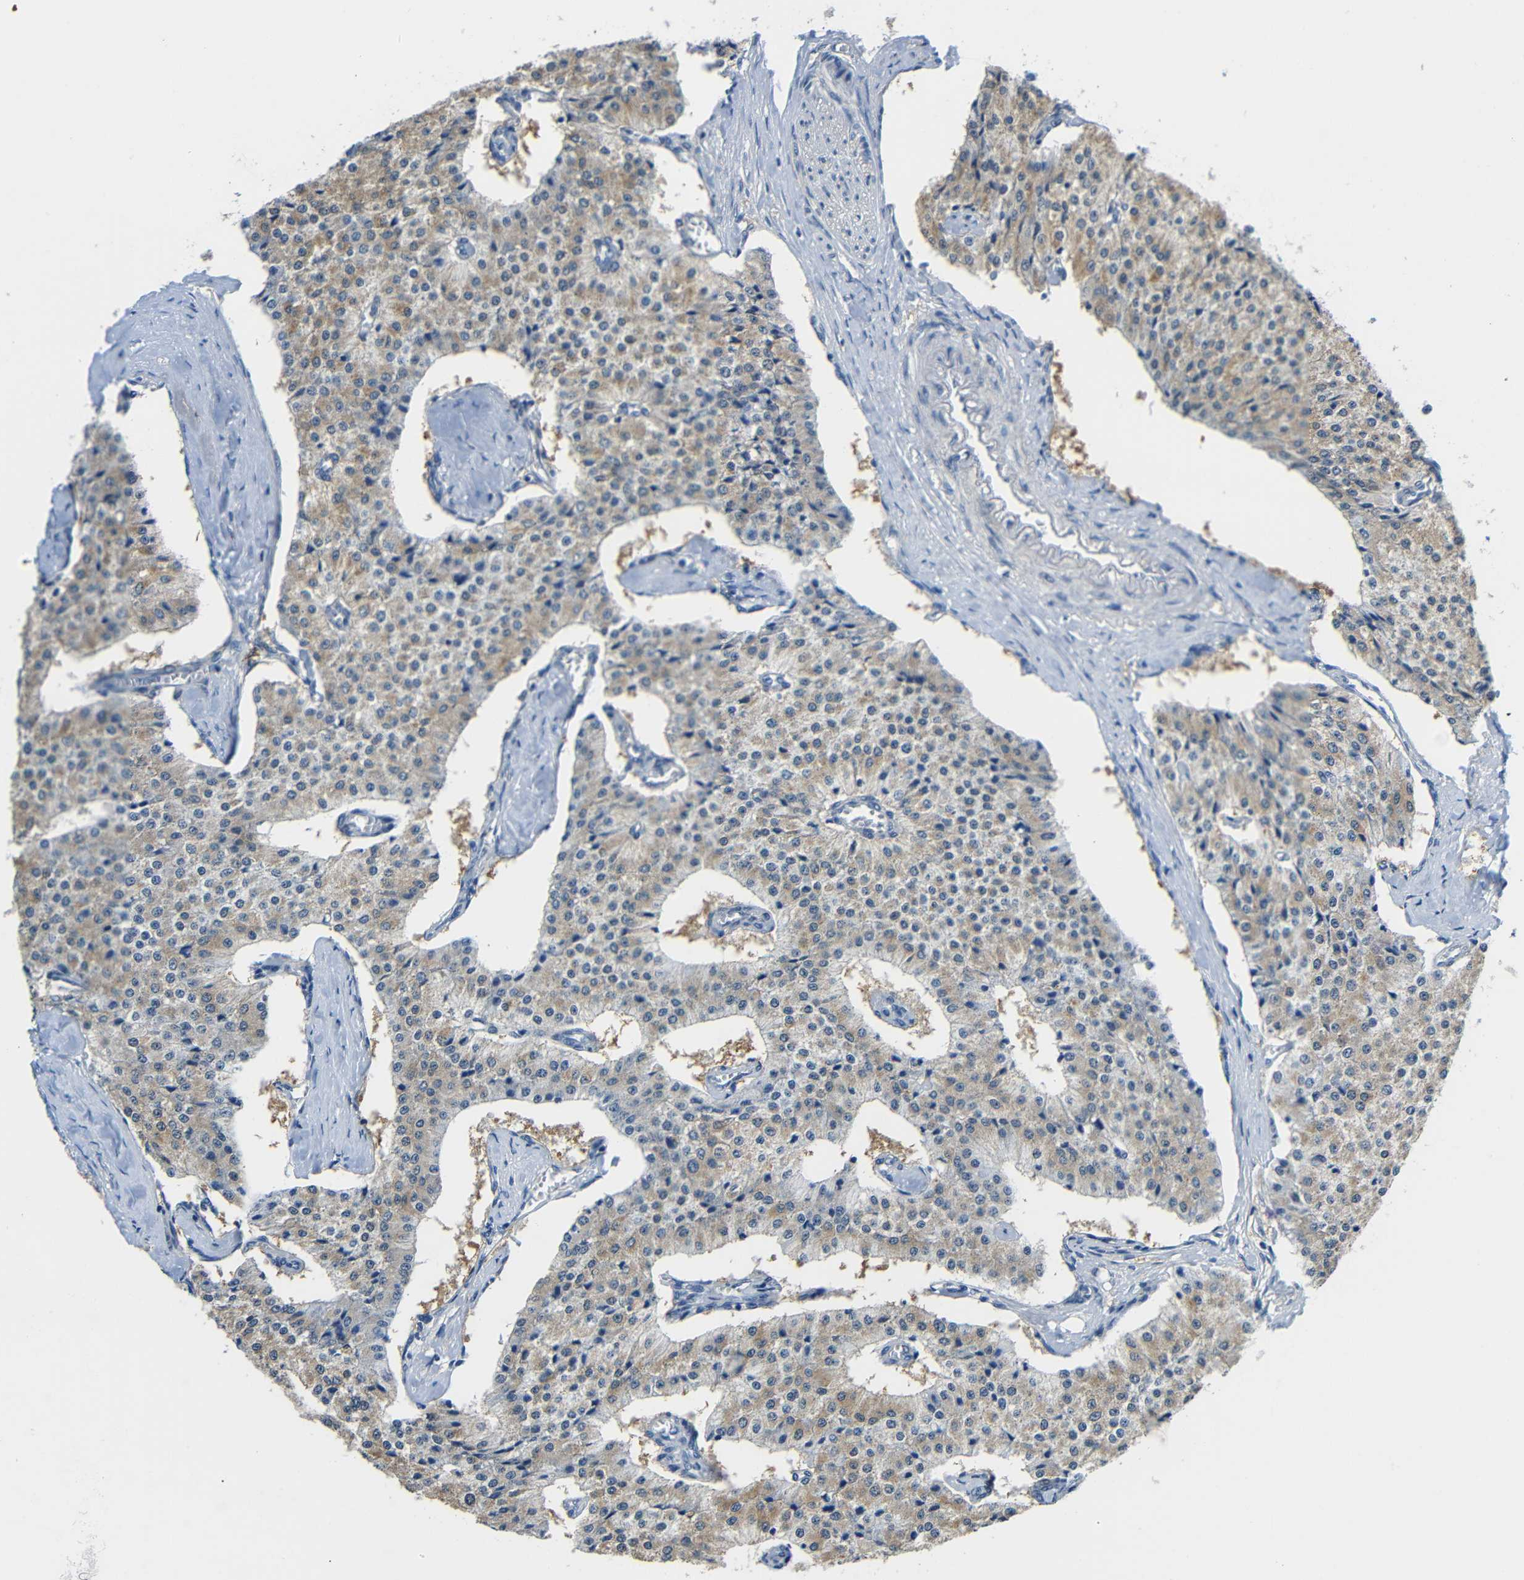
{"staining": {"intensity": "weak", "quantity": "25%-75%", "location": "cytoplasmic/membranous"}, "tissue": "carcinoid", "cell_type": "Tumor cells", "image_type": "cancer", "snomed": [{"axis": "morphology", "description": "Carcinoid, malignant, NOS"}, {"axis": "topography", "description": "Colon"}], "caption": "This is a histology image of IHC staining of carcinoid, which shows weak positivity in the cytoplasmic/membranous of tumor cells.", "gene": "NEGR1", "patient": {"sex": "female", "age": 52}}